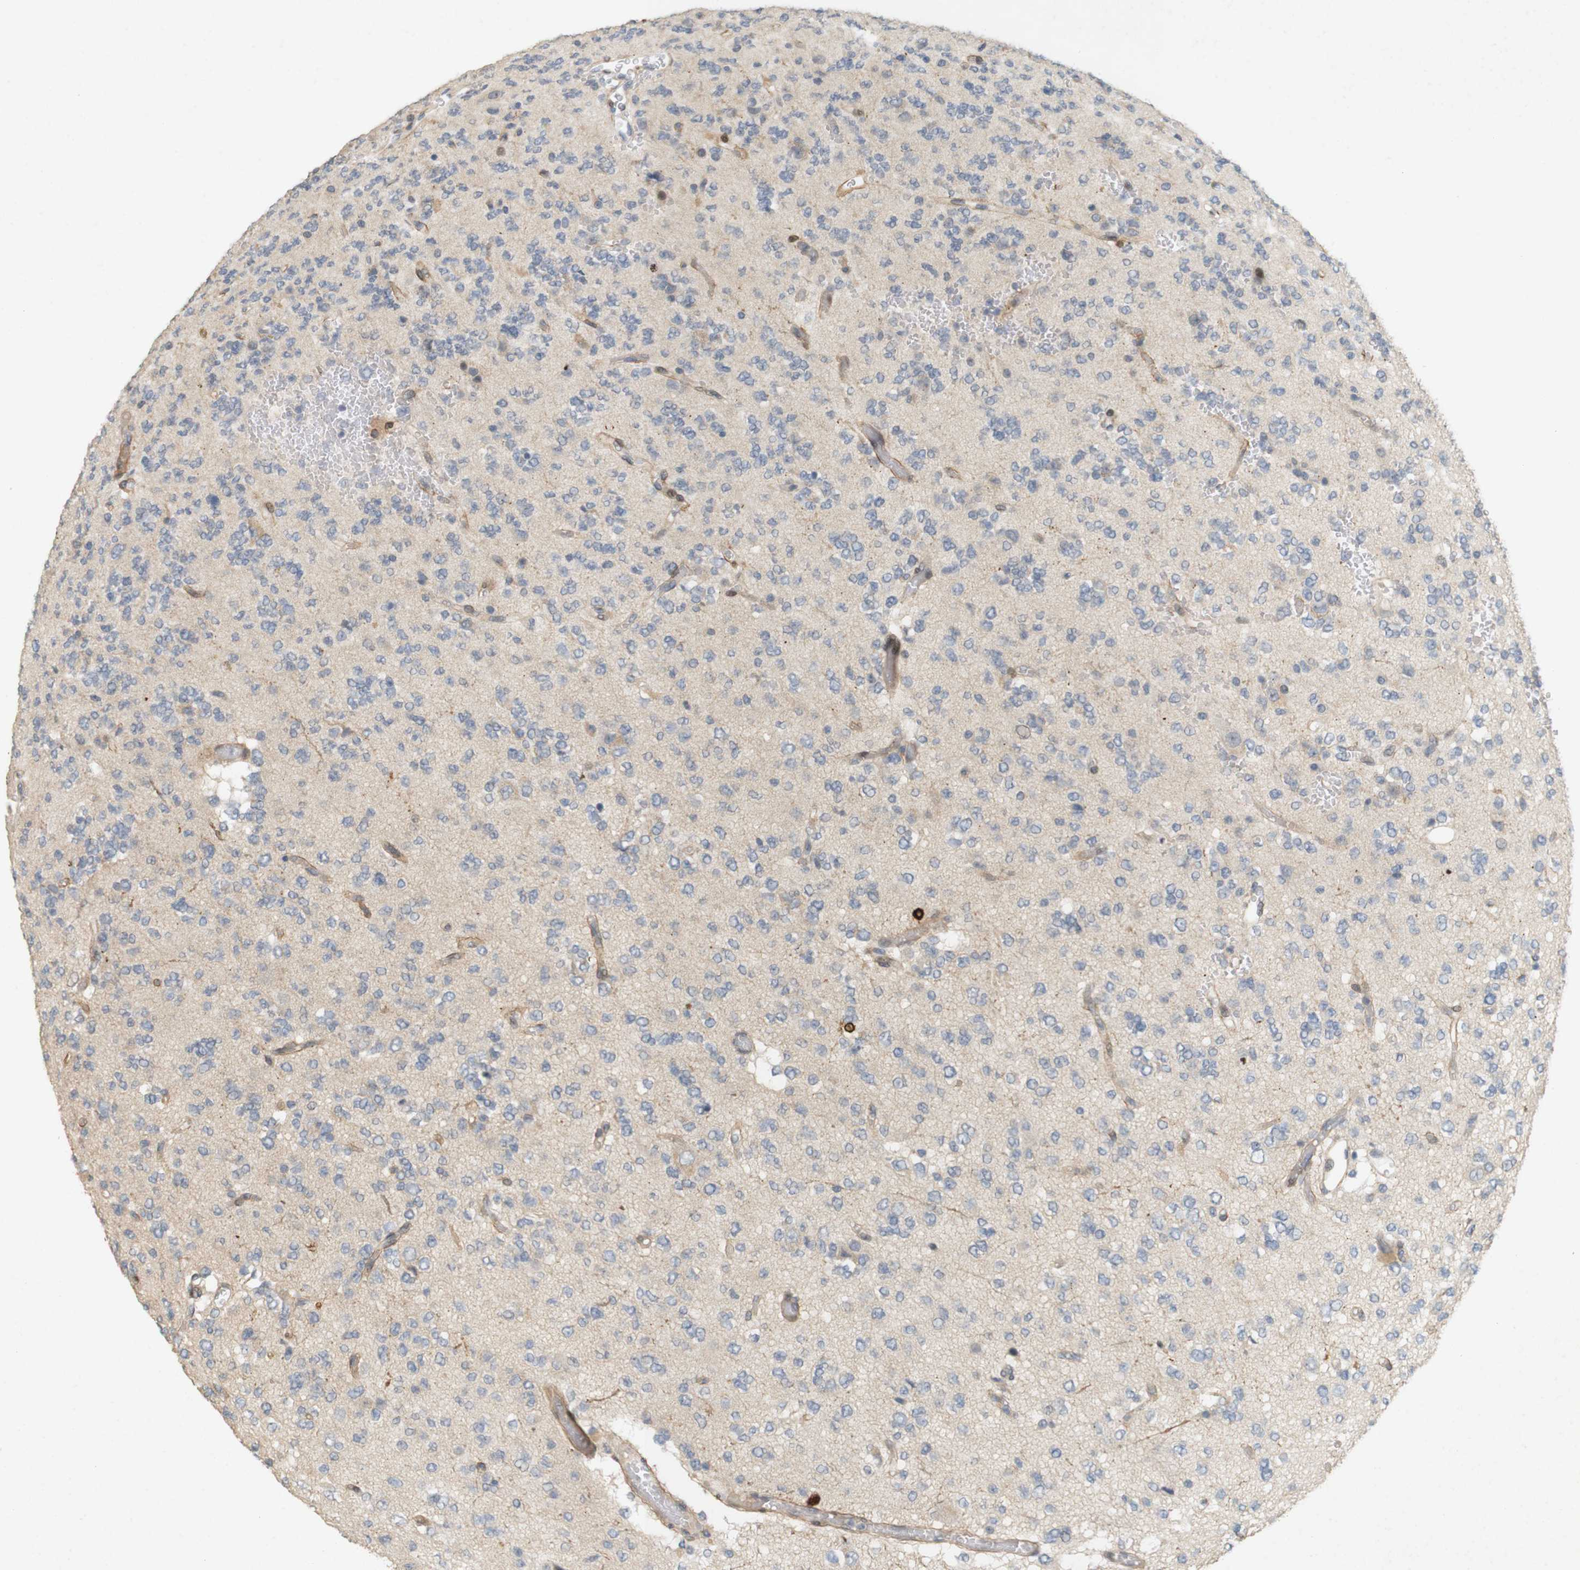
{"staining": {"intensity": "negative", "quantity": "none", "location": "none"}, "tissue": "glioma", "cell_type": "Tumor cells", "image_type": "cancer", "snomed": [{"axis": "morphology", "description": "Glioma, malignant, Low grade"}, {"axis": "topography", "description": "Brain"}], "caption": "Tumor cells are negative for brown protein staining in glioma. Nuclei are stained in blue.", "gene": "PPP1R14A", "patient": {"sex": "male", "age": 38}}